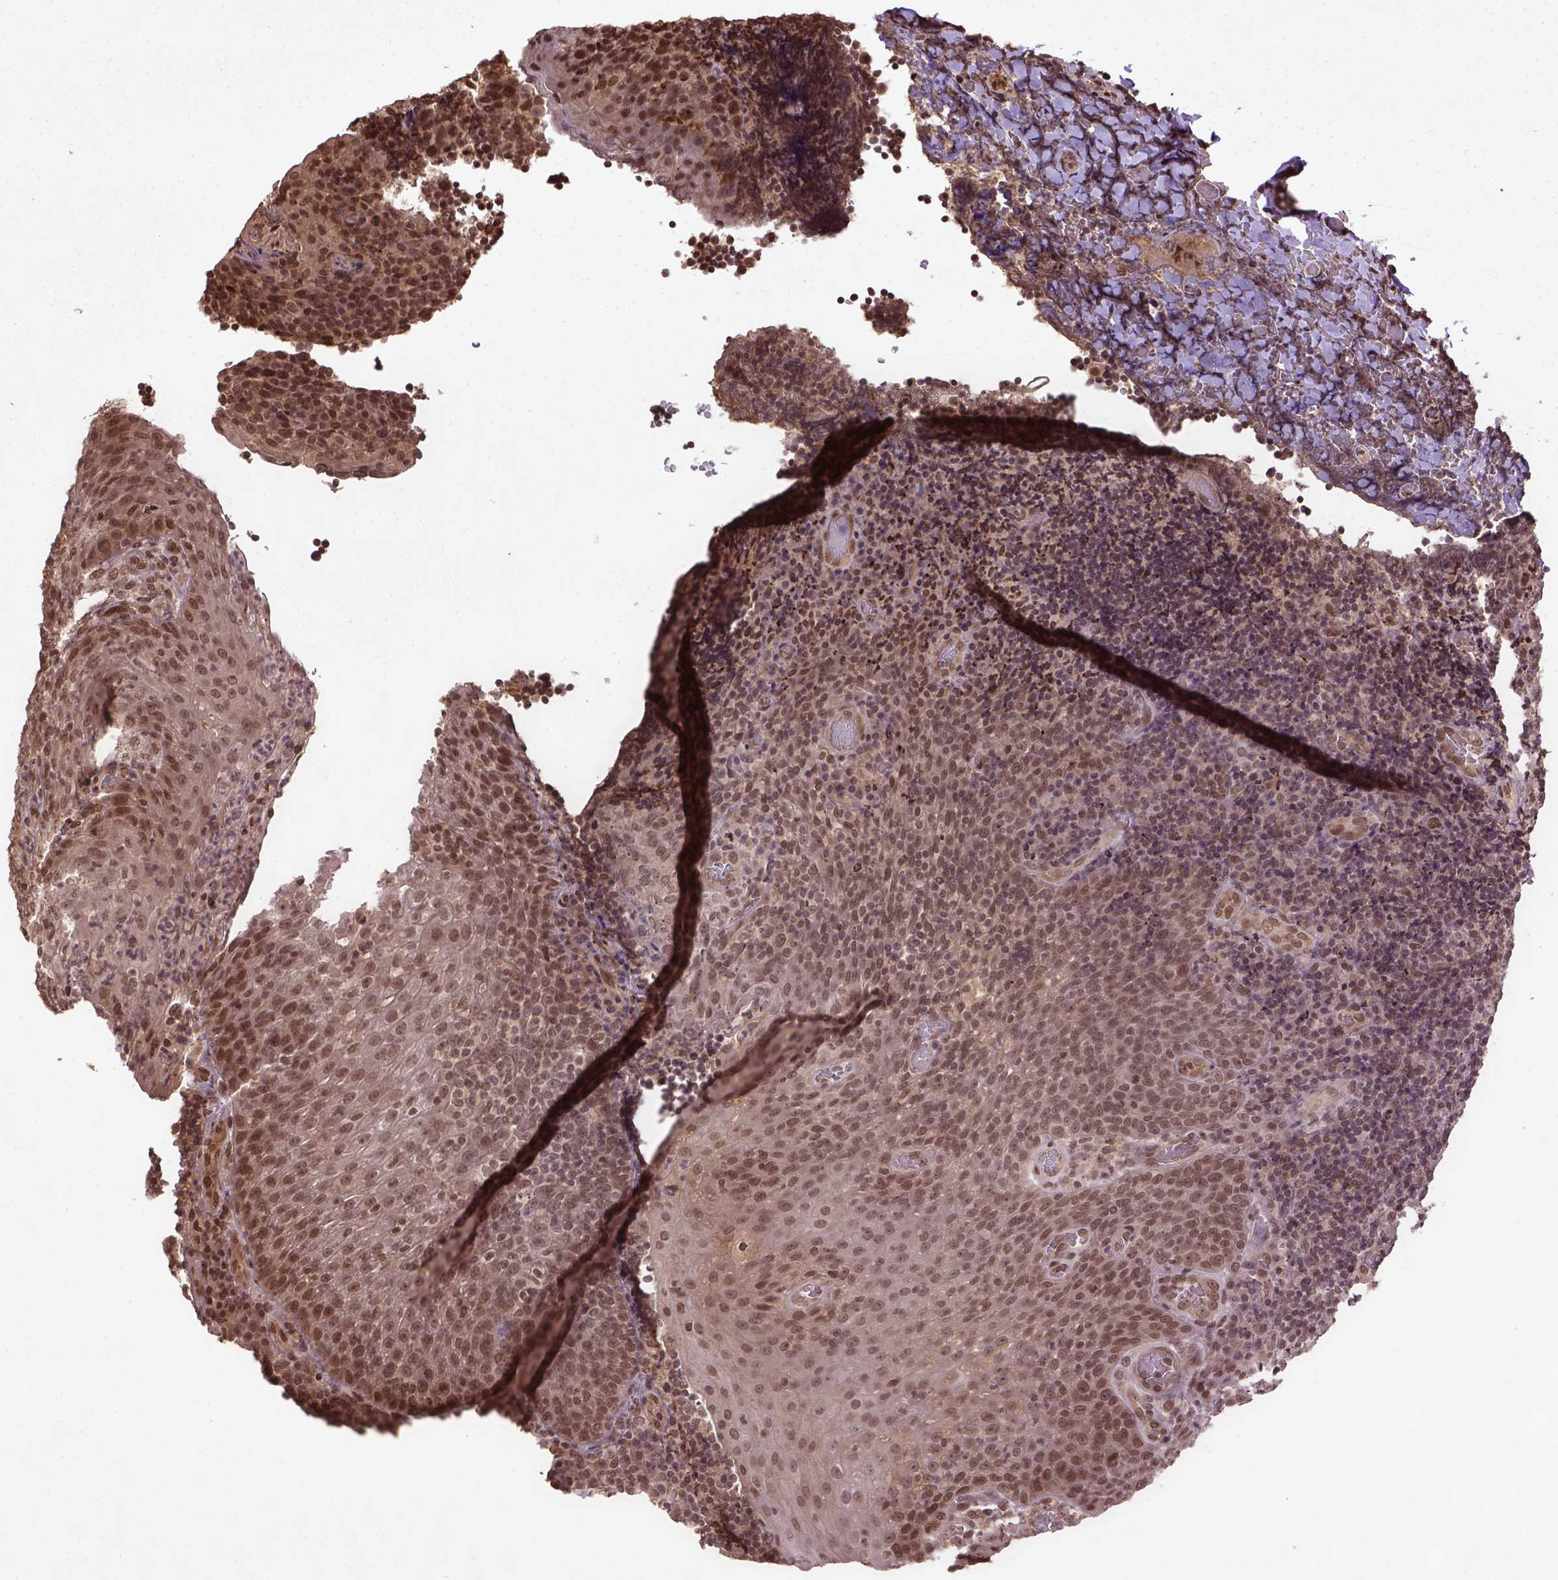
{"staining": {"intensity": "moderate", "quantity": ">75%", "location": "nuclear"}, "tissue": "tonsil", "cell_type": "Germinal center cells", "image_type": "normal", "snomed": [{"axis": "morphology", "description": "Normal tissue, NOS"}, {"axis": "topography", "description": "Tonsil"}], "caption": "Normal tonsil demonstrates moderate nuclear expression in approximately >75% of germinal center cells.", "gene": "BANF1", "patient": {"sex": "male", "age": 17}}